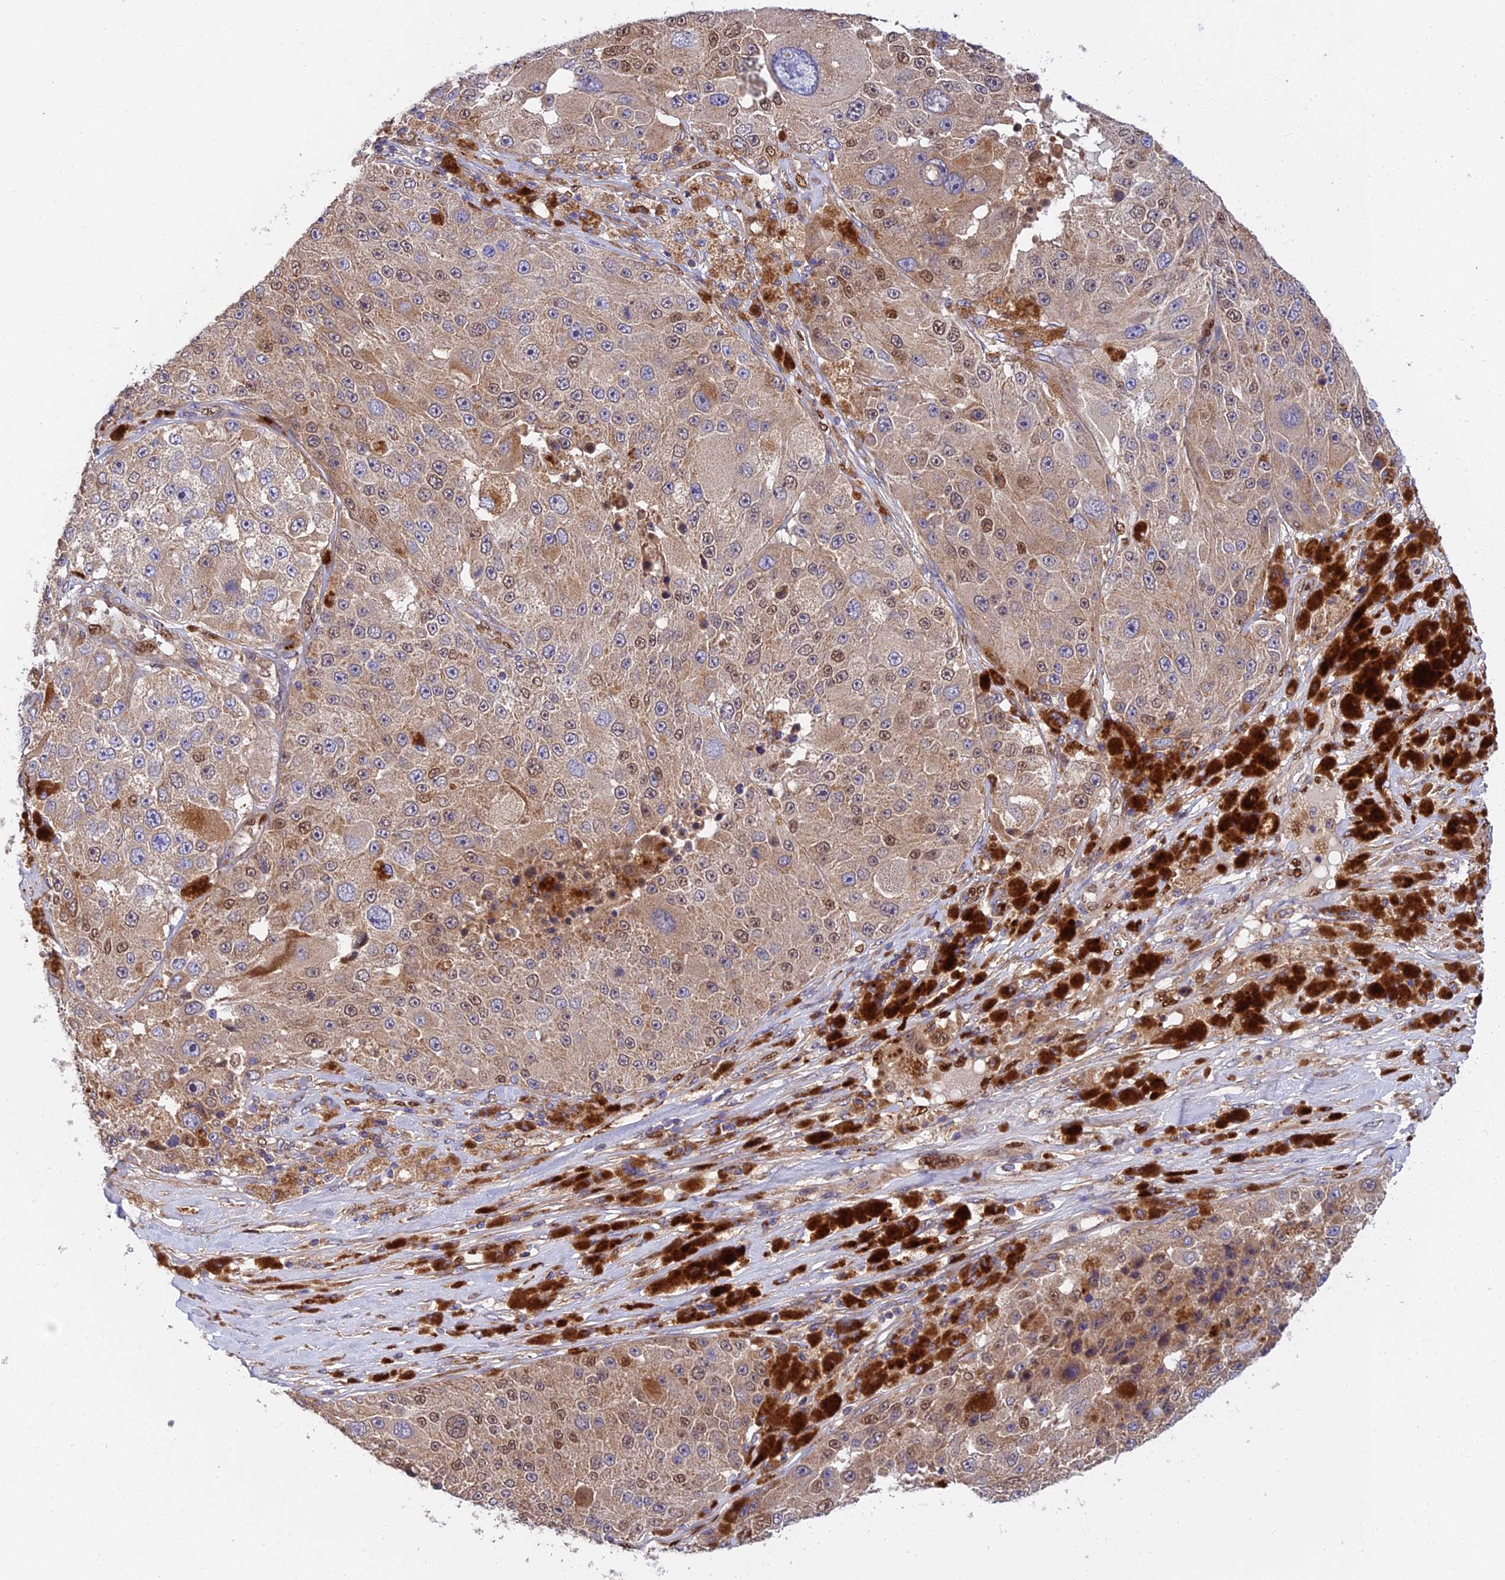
{"staining": {"intensity": "moderate", "quantity": "25%-75%", "location": "cytoplasmic/membranous,nuclear"}, "tissue": "melanoma", "cell_type": "Tumor cells", "image_type": "cancer", "snomed": [{"axis": "morphology", "description": "Malignant melanoma, Metastatic site"}, {"axis": "topography", "description": "Lymph node"}], "caption": "Immunohistochemical staining of malignant melanoma (metastatic site) demonstrates medium levels of moderate cytoplasmic/membranous and nuclear protein staining in approximately 25%-75% of tumor cells. Nuclei are stained in blue.", "gene": "PODNL1", "patient": {"sex": "male", "age": 62}}